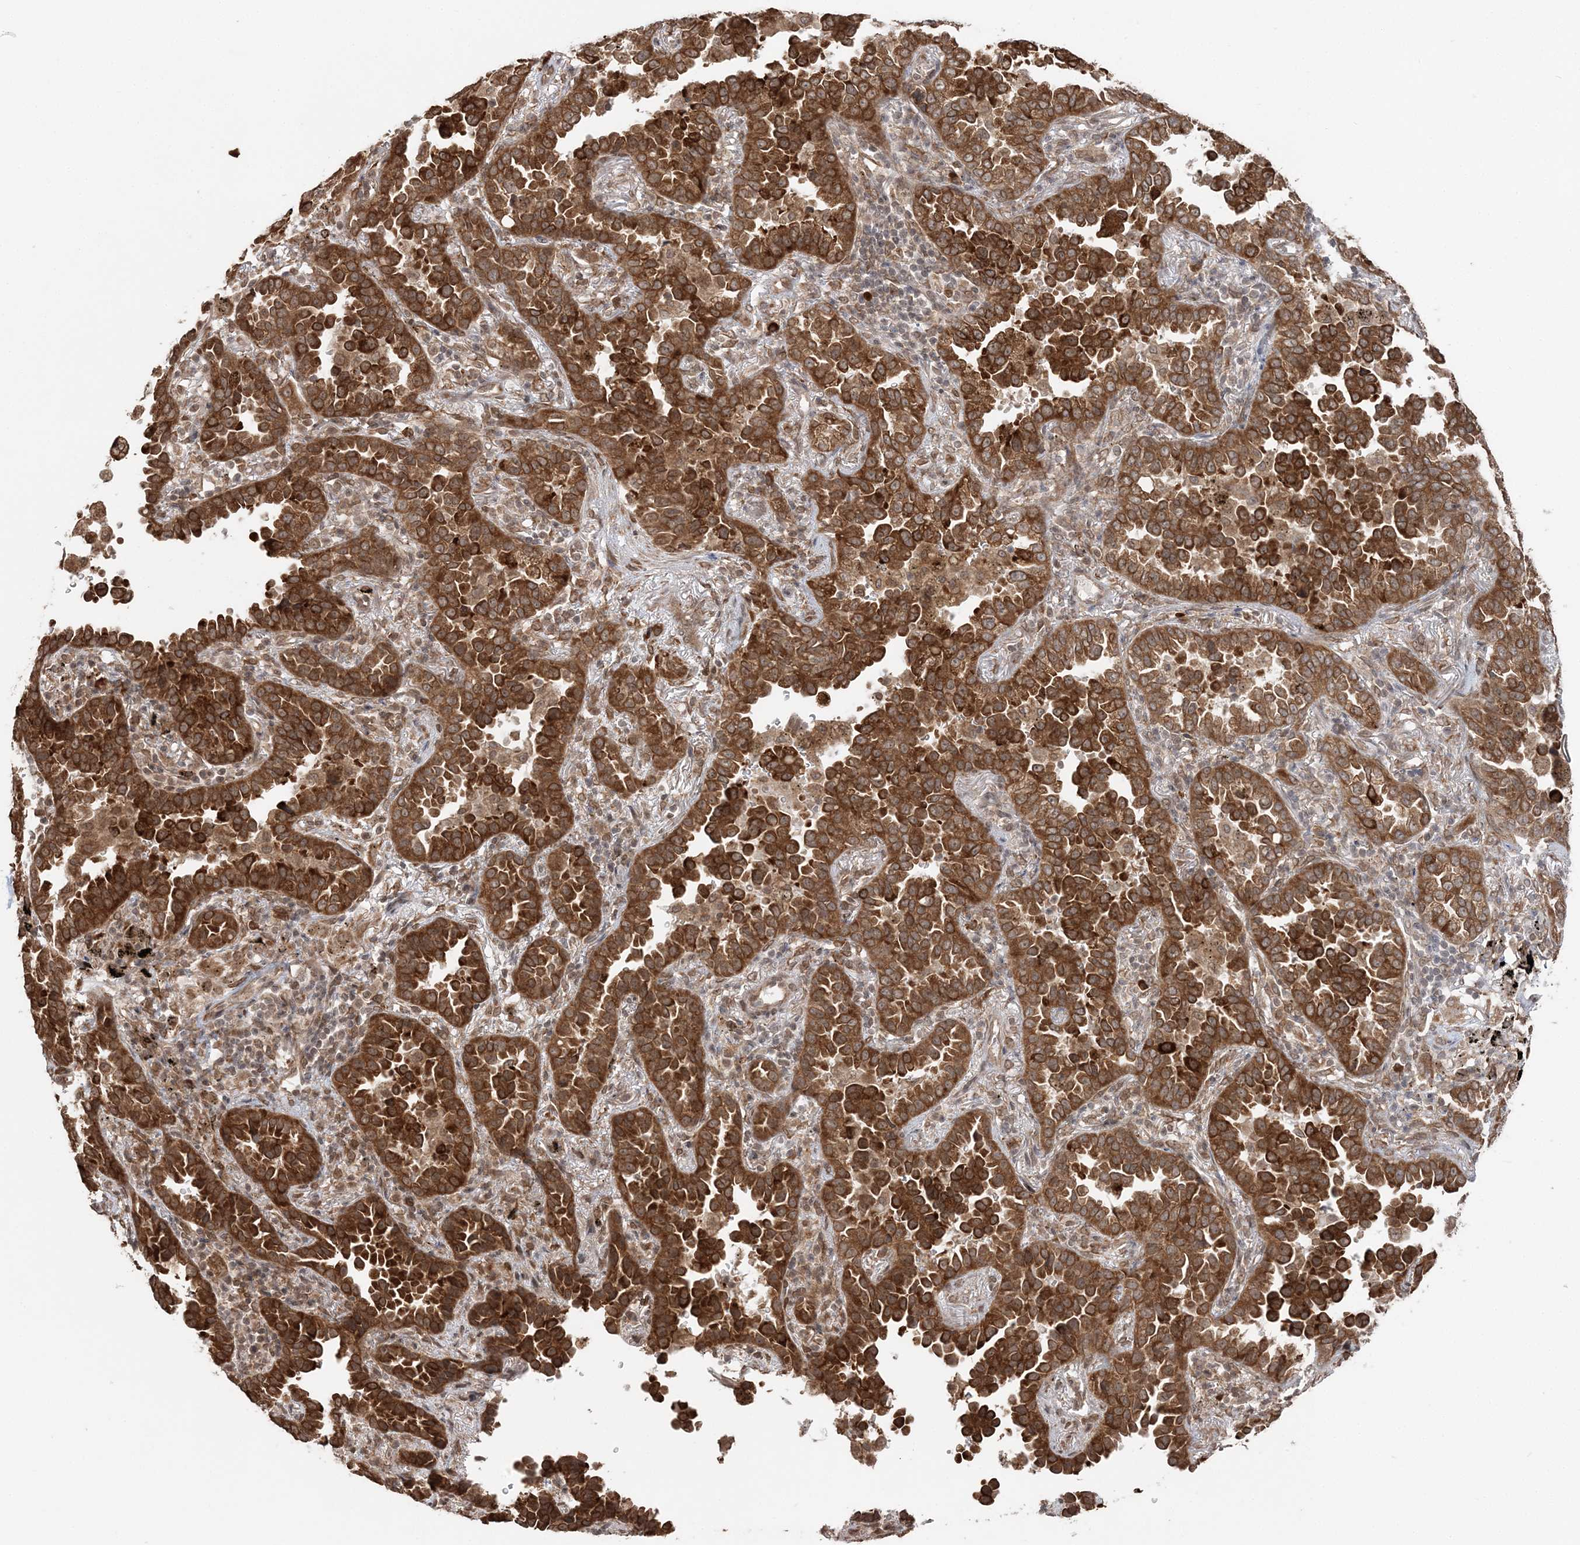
{"staining": {"intensity": "strong", "quantity": ">75%", "location": "cytoplasmic/membranous"}, "tissue": "lung cancer", "cell_type": "Tumor cells", "image_type": "cancer", "snomed": [{"axis": "morphology", "description": "Normal tissue, NOS"}, {"axis": "morphology", "description": "Adenocarcinoma, NOS"}, {"axis": "topography", "description": "Lung"}], "caption": "Strong cytoplasmic/membranous expression for a protein is identified in about >75% of tumor cells of lung cancer (adenocarcinoma) using IHC.", "gene": "TMED10", "patient": {"sex": "male", "age": 59}}